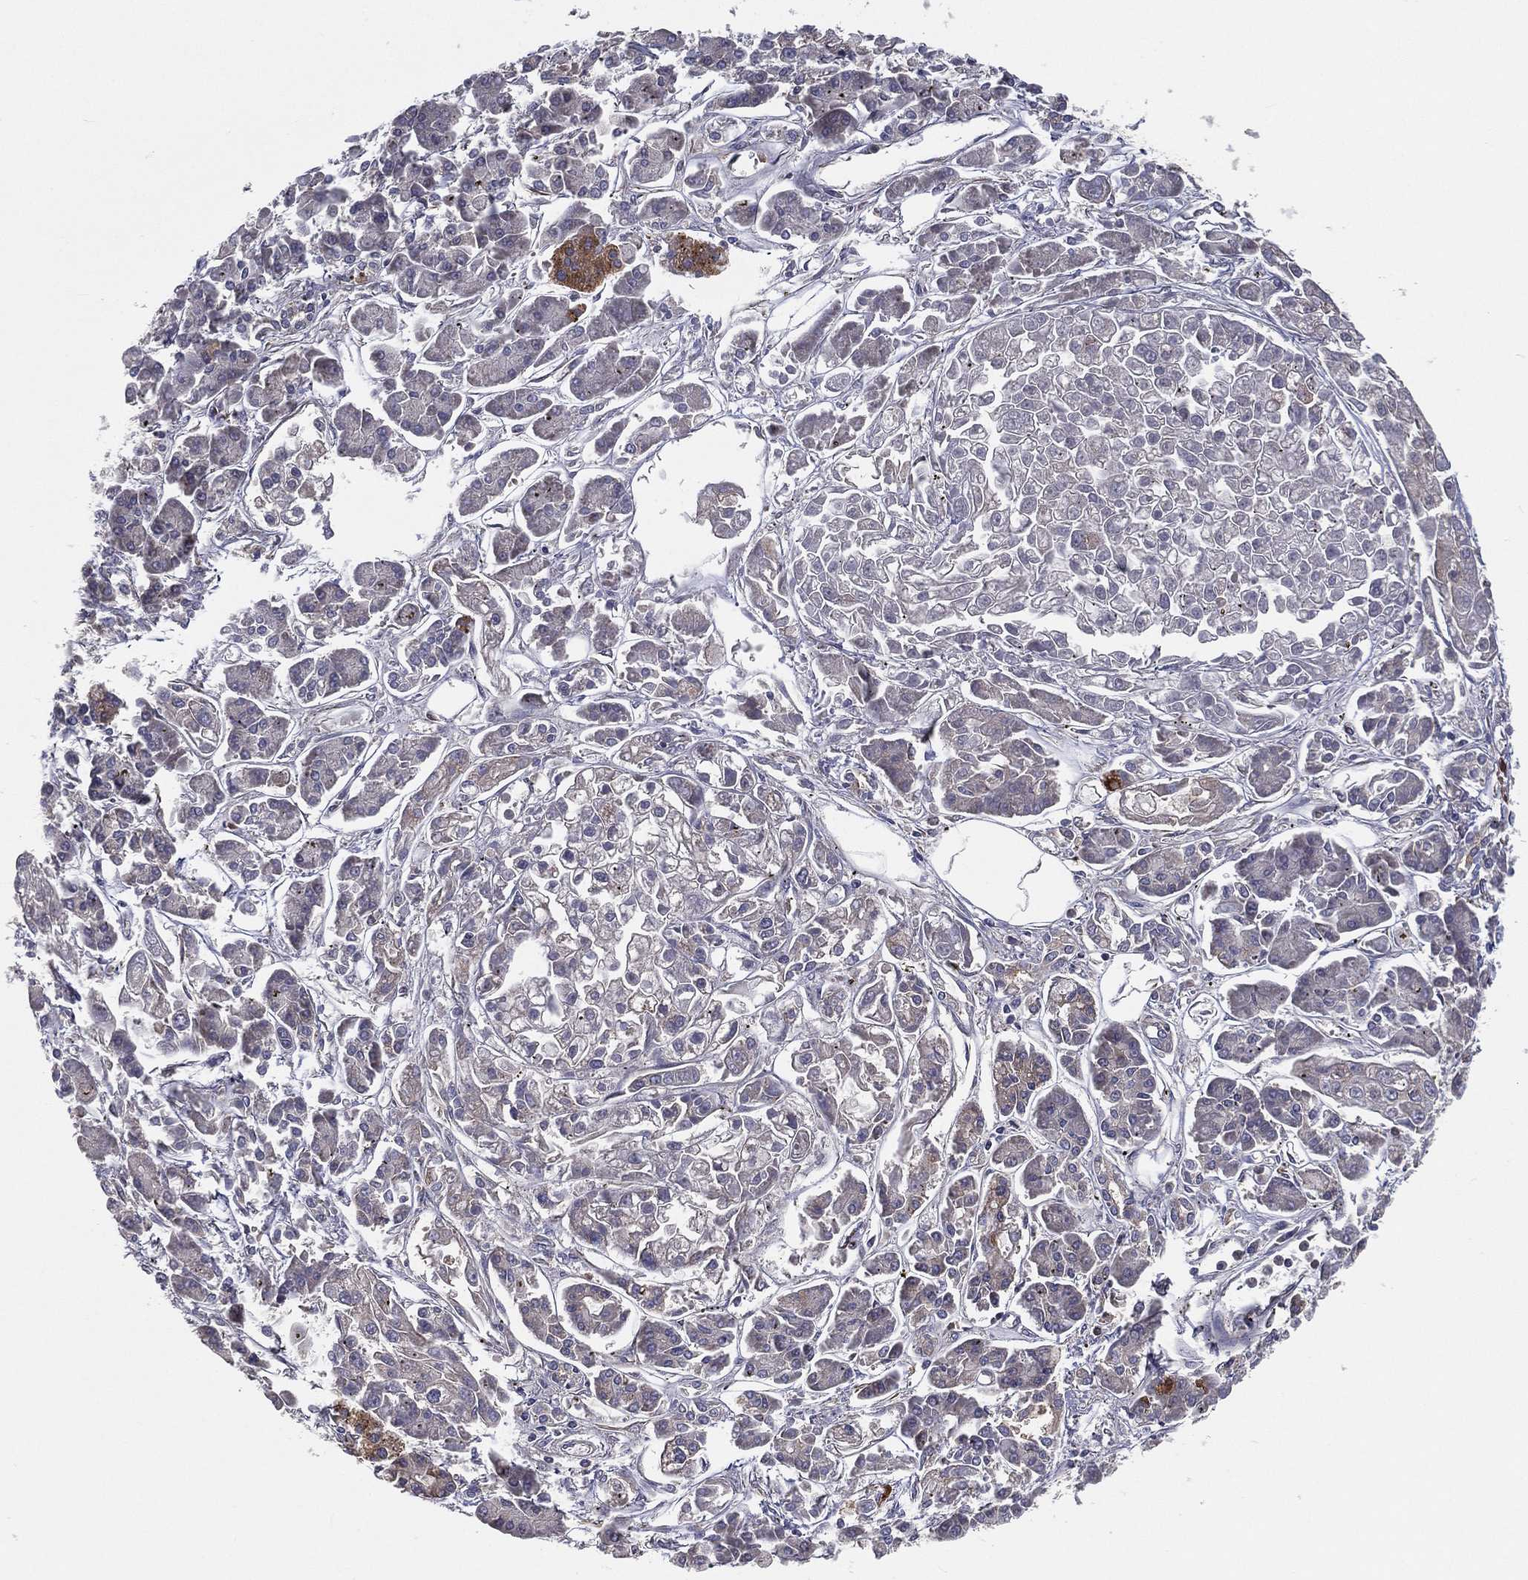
{"staining": {"intensity": "negative", "quantity": "none", "location": "none"}, "tissue": "pancreatic cancer", "cell_type": "Tumor cells", "image_type": "cancer", "snomed": [{"axis": "morphology", "description": "Adenocarcinoma, NOS"}, {"axis": "topography", "description": "Pancreas"}], "caption": "The photomicrograph displays no significant staining in tumor cells of pancreatic cancer. The staining is performed using DAB brown chromogen with nuclei counter-stained in using hematoxylin.", "gene": "EIF2B5", "patient": {"sex": "male", "age": 85}}